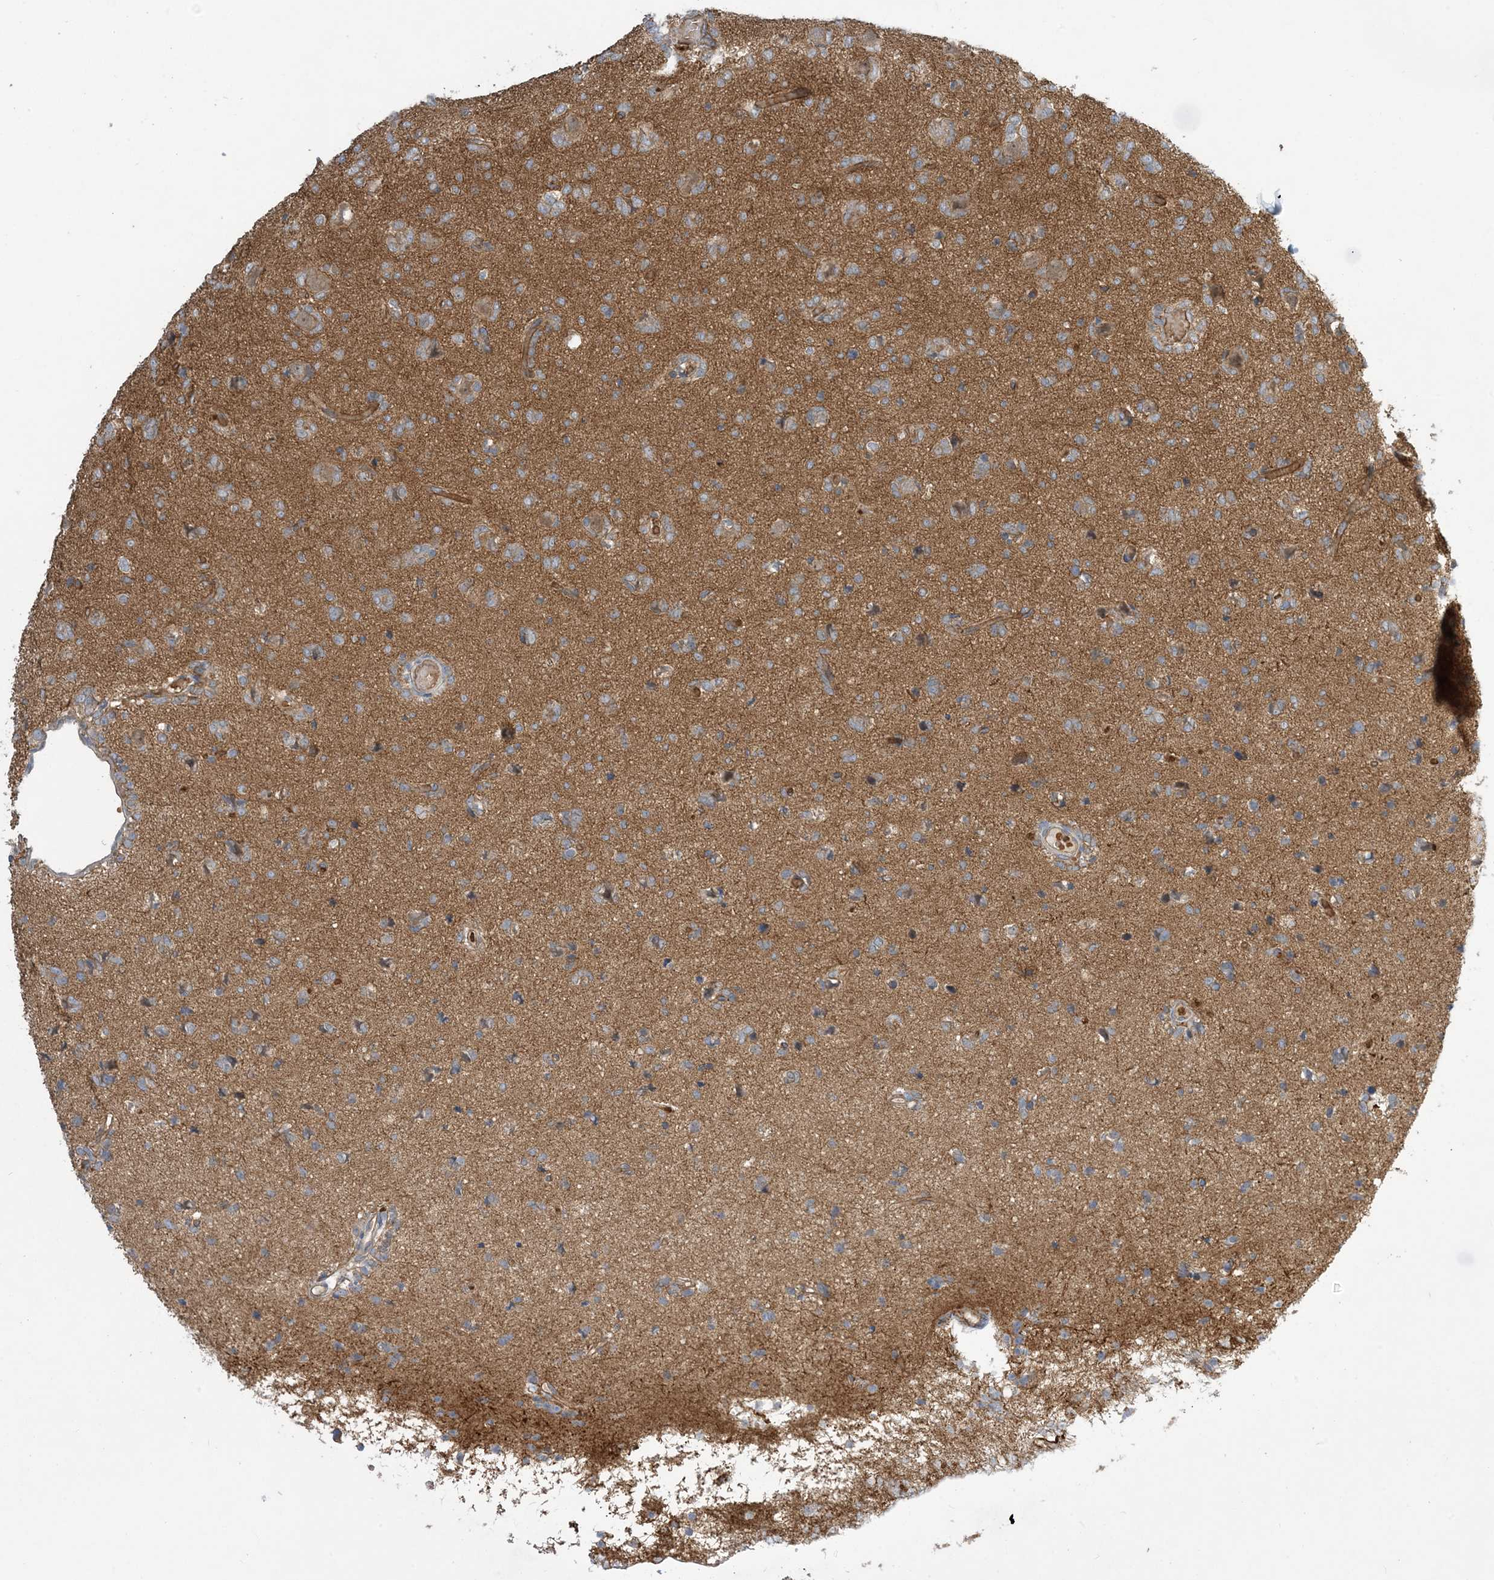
{"staining": {"intensity": "weak", "quantity": "25%-75%", "location": "cytoplasmic/membranous"}, "tissue": "glioma", "cell_type": "Tumor cells", "image_type": "cancer", "snomed": [{"axis": "morphology", "description": "Glioma, malignant, High grade"}, {"axis": "topography", "description": "Brain"}], "caption": "High-magnification brightfield microscopy of glioma stained with DAB (3,3'-diaminobenzidine) (brown) and counterstained with hematoxylin (blue). tumor cells exhibit weak cytoplasmic/membranous positivity is seen in about25%-75% of cells. (DAB IHC, brown staining for protein, blue staining for nuclei).", "gene": "AOC1", "patient": {"sex": "female", "age": 59}}